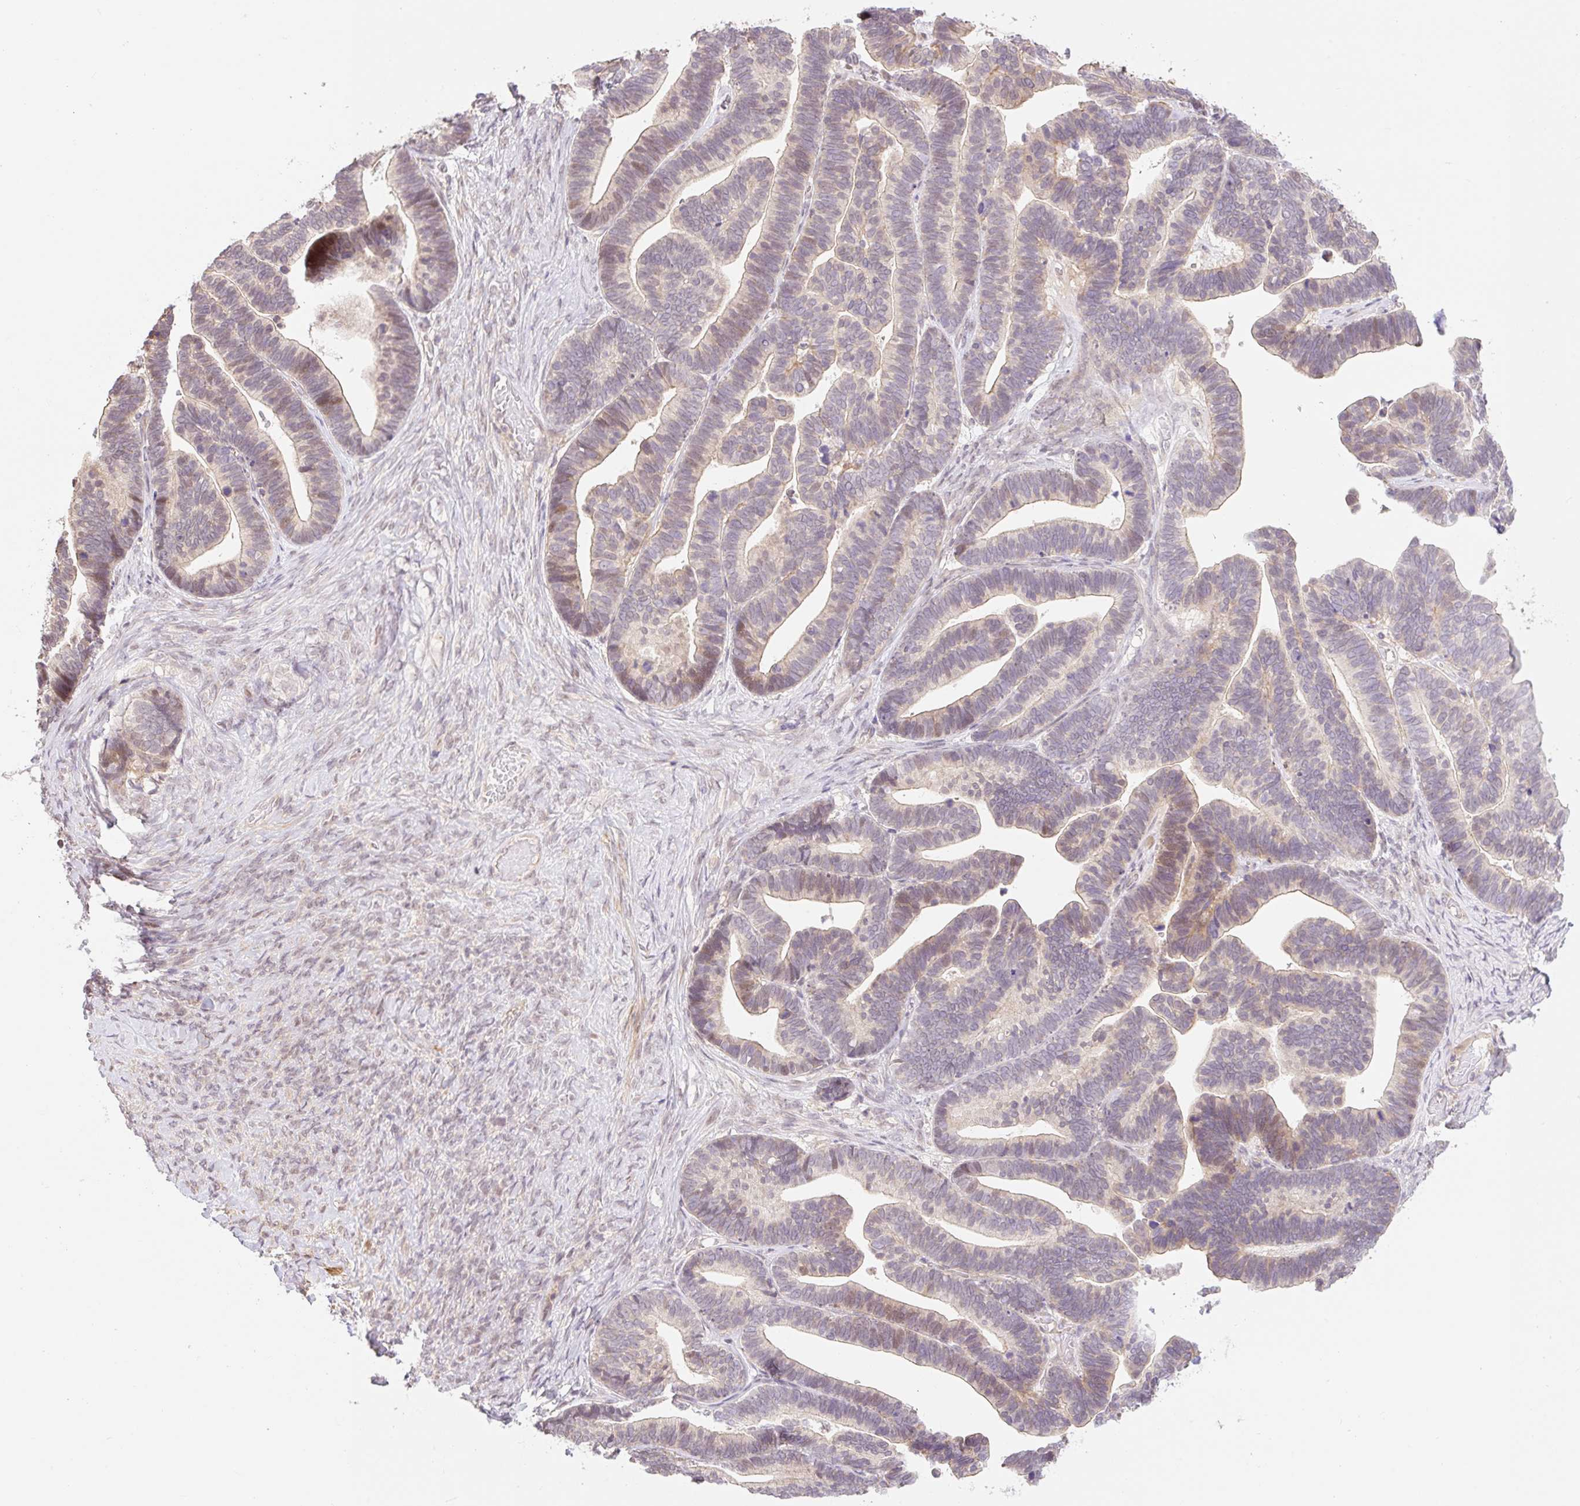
{"staining": {"intensity": "weak", "quantity": "25%-75%", "location": "cytoplasmic/membranous"}, "tissue": "ovarian cancer", "cell_type": "Tumor cells", "image_type": "cancer", "snomed": [{"axis": "morphology", "description": "Cystadenocarcinoma, serous, NOS"}, {"axis": "topography", "description": "Ovary"}], "caption": "Ovarian serous cystadenocarcinoma tissue reveals weak cytoplasmic/membranous staining in about 25%-75% of tumor cells, visualized by immunohistochemistry.", "gene": "EMC10", "patient": {"sex": "female", "age": 56}}